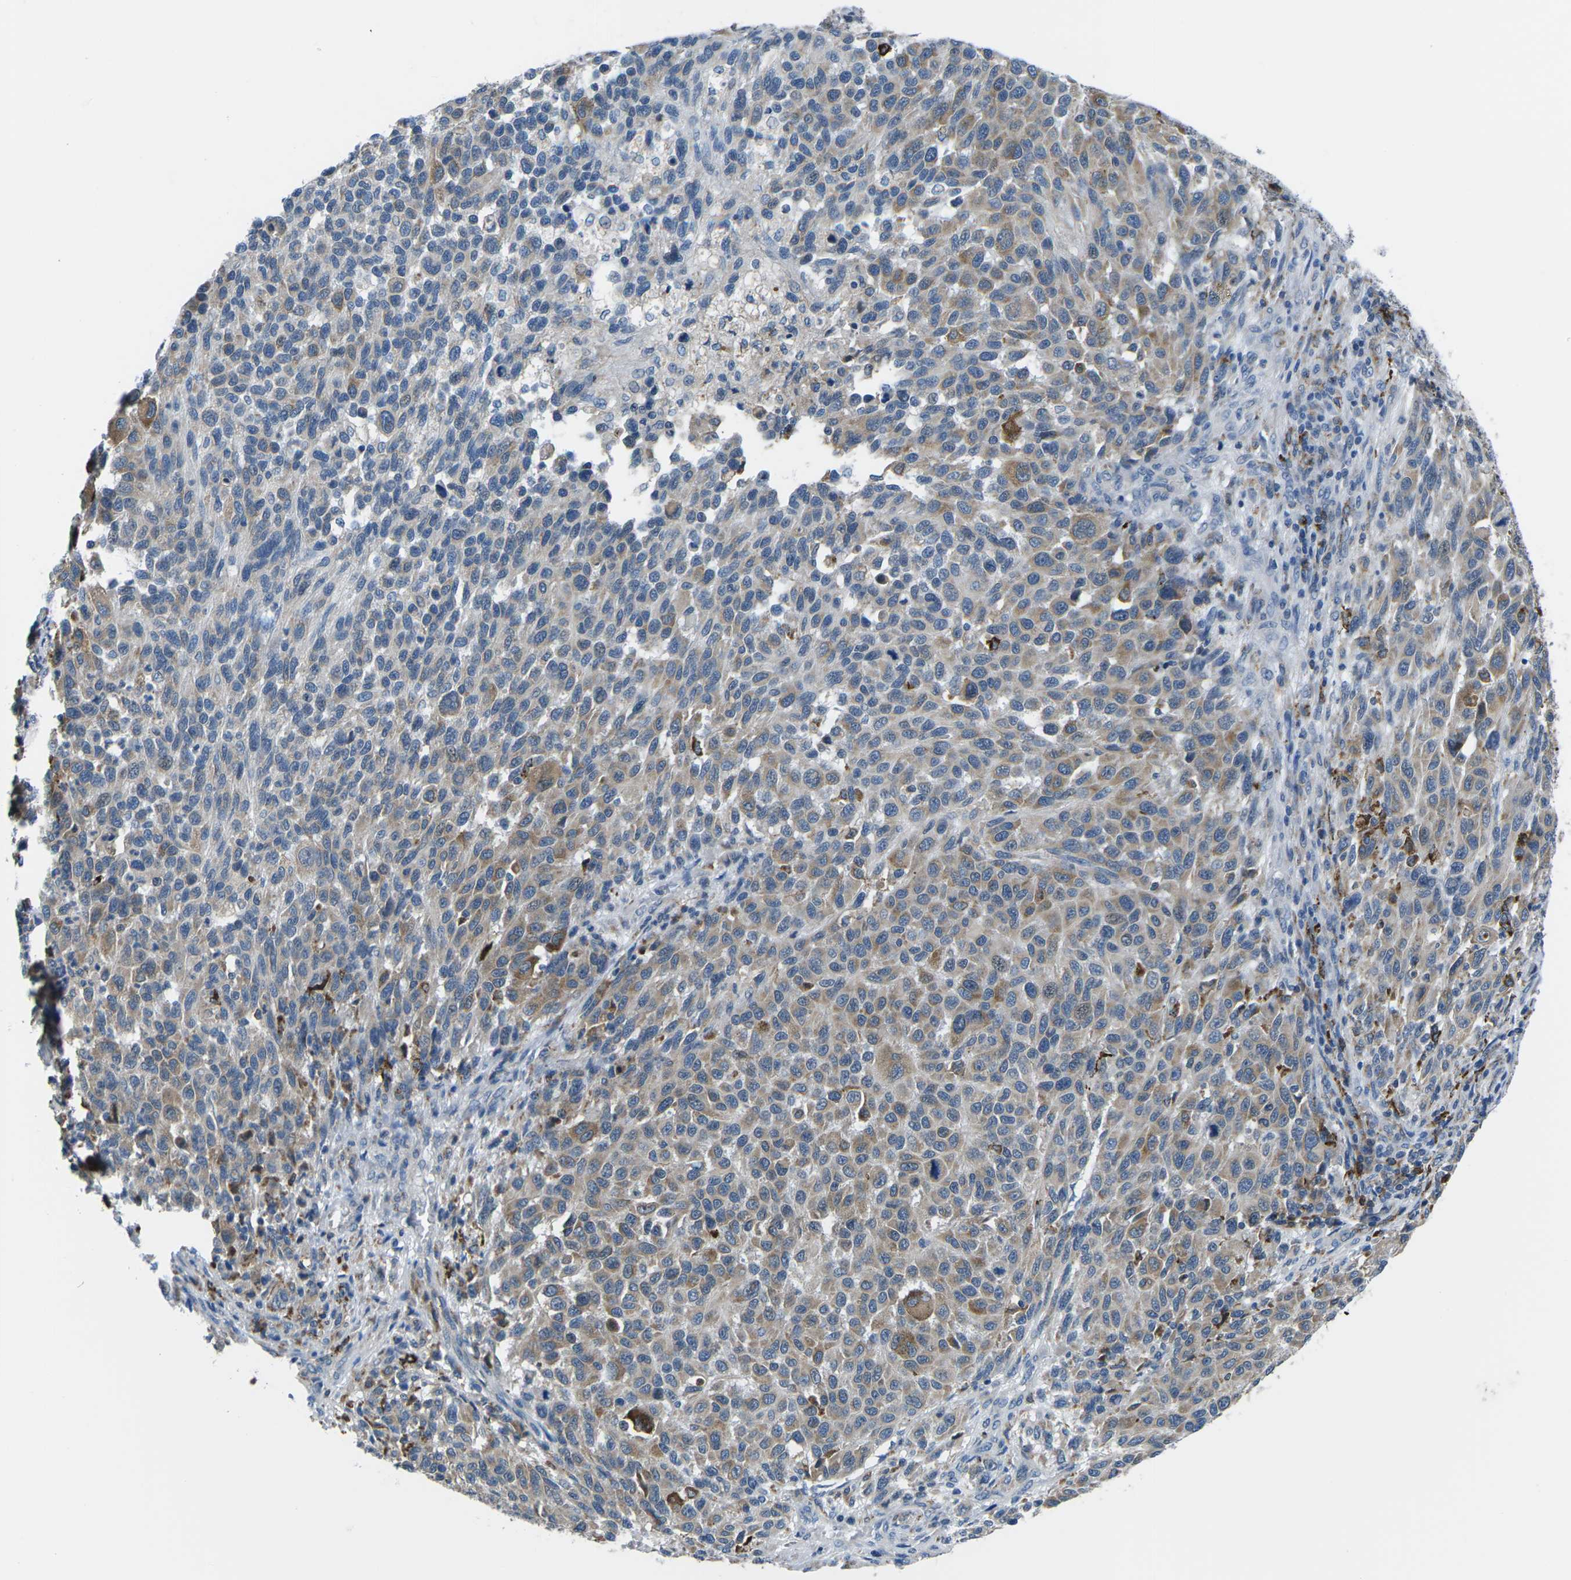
{"staining": {"intensity": "moderate", "quantity": "25%-75%", "location": "cytoplasmic/membranous"}, "tissue": "melanoma", "cell_type": "Tumor cells", "image_type": "cancer", "snomed": [{"axis": "morphology", "description": "Malignant melanoma, Metastatic site"}, {"axis": "topography", "description": "Lymph node"}], "caption": "This is a photomicrograph of immunohistochemistry (IHC) staining of melanoma, which shows moderate staining in the cytoplasmic/membranous of tumor cells.", "gene": "PTPN1", "patient": {"sex": "male", "age": 61}}